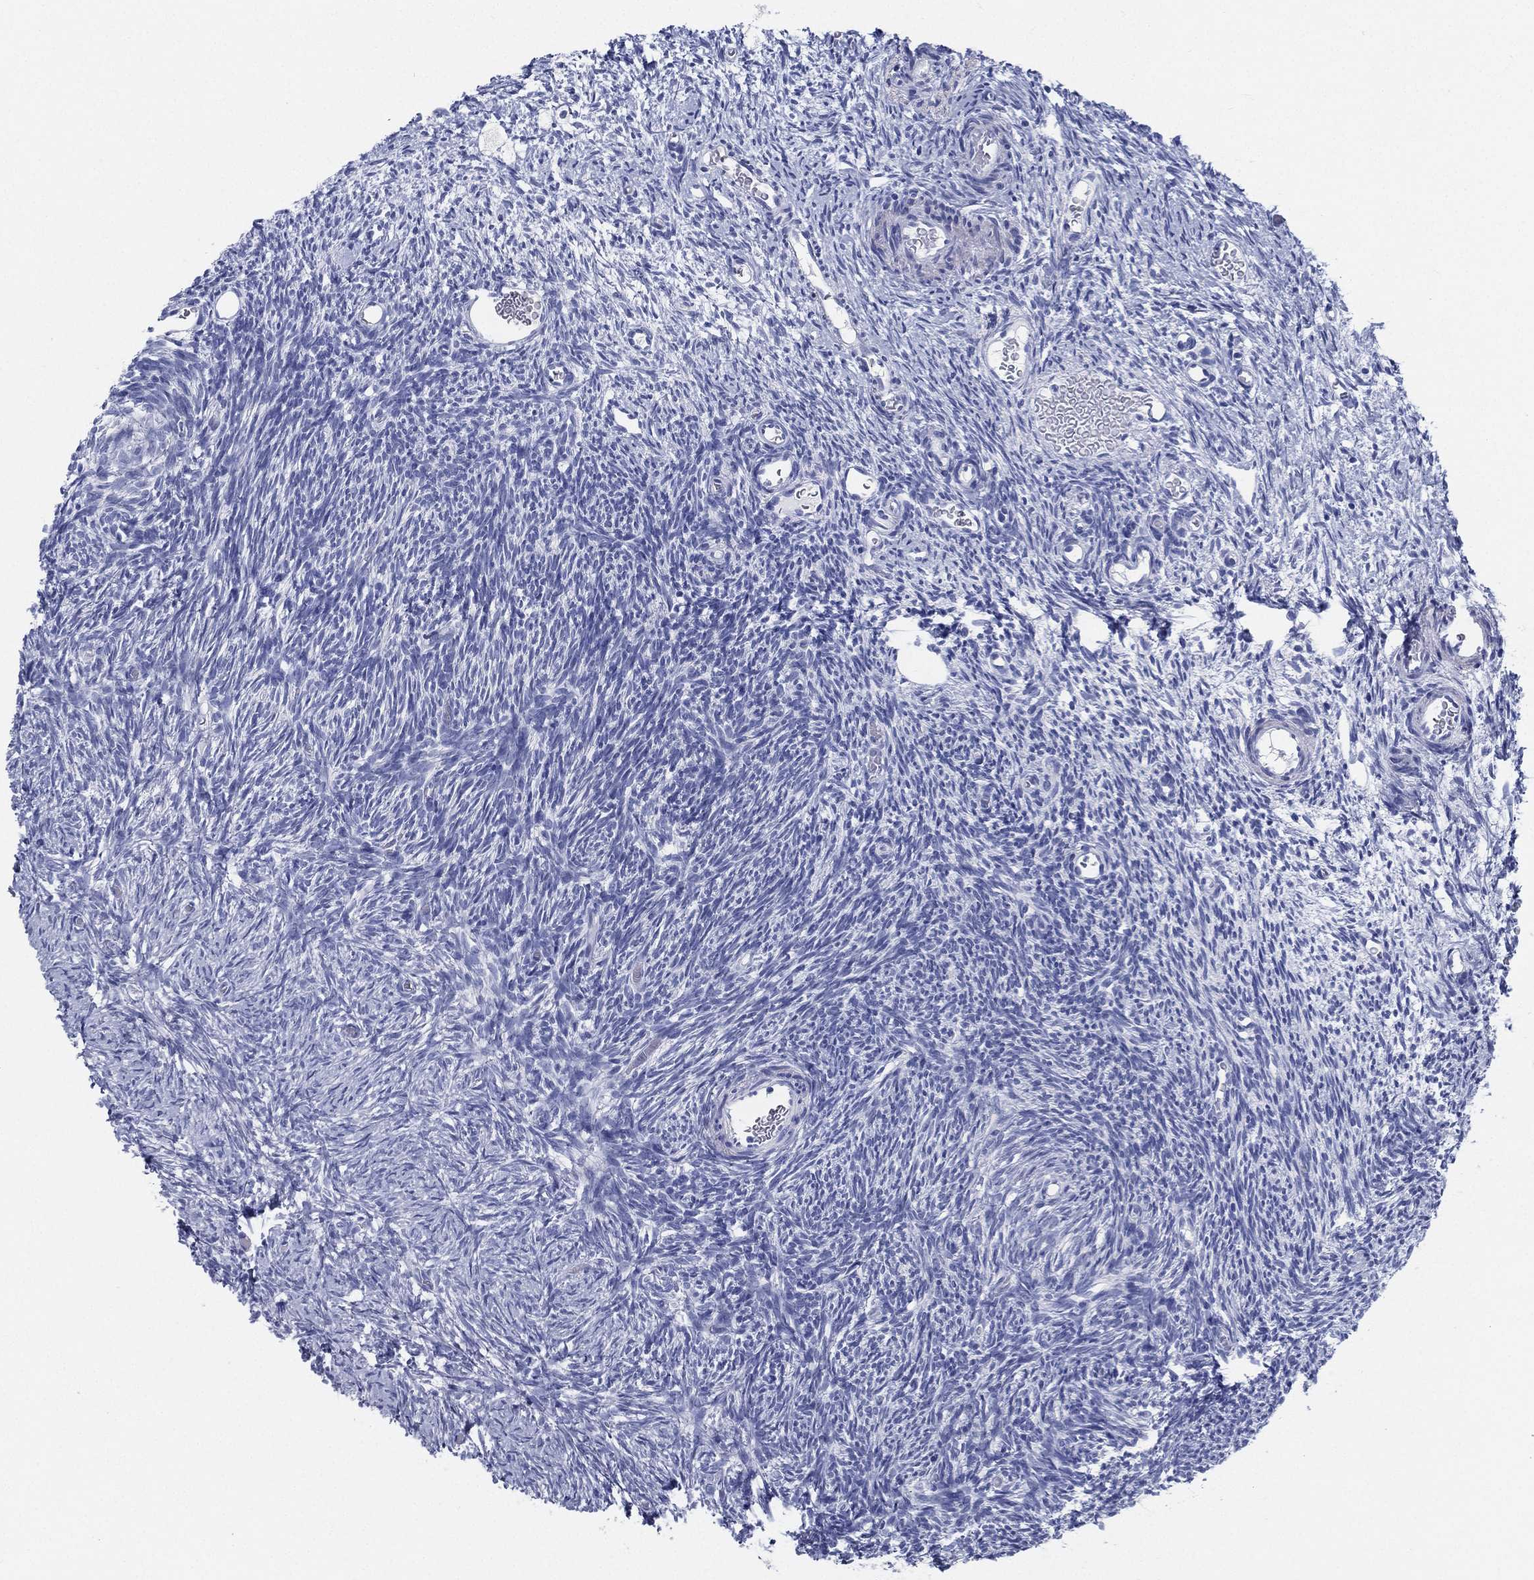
{"staining": {"intensity": "negative", "quantity": "none", "location": "none"}, "tissue": "ovary", "cell_type": "Follicle cells", "image_type": "normal", "snomed": [{"axis": "morphology", "description": "Normal tissue, NOS"}, {"axis": "topography", "description": "Ovary"}], "caption": "An image of ovary stained for a protein demonstrates no brown staining in follicle cells.", "gene": "ATP1B2", "patient": {"sex": "female", "age": 39}}